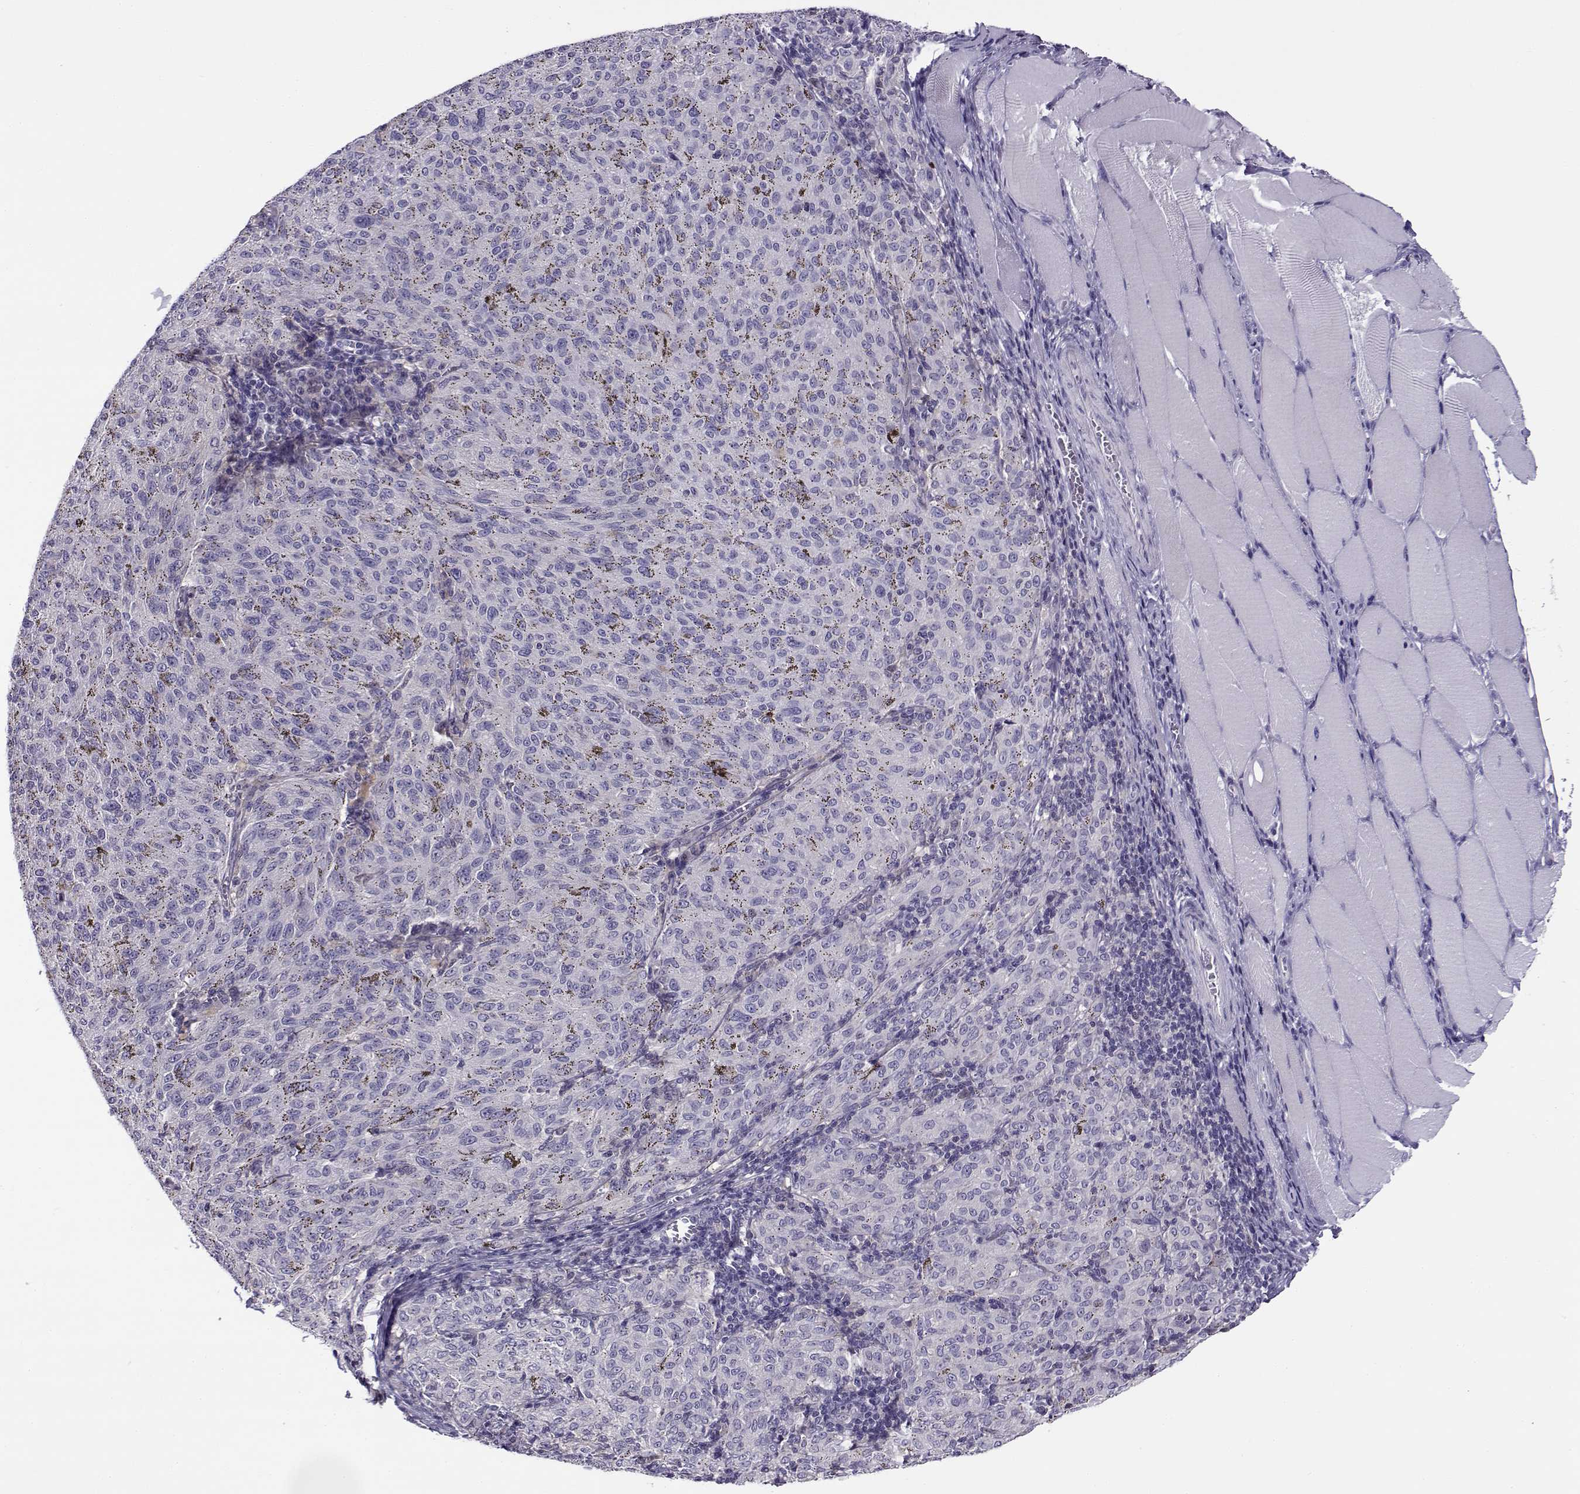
{"staining": {"intensity": "negative", "quantity": "none", "location": "none"}, "tissue": "melanoma", "cell_type": "Tumor cells", "image_type": "cancer", "snomed": [{"axis": "morphology", "description": "Malignant melanoma, NOS"}, {"axis": "topography", "description": "Skin"}], "caption": "High power microscopy image of an IHC micrograph of melanoma, revealing no significant staining in tumor cells.", "gene": "FEZF1", "patient": {"sex": "female", "age": 72}}